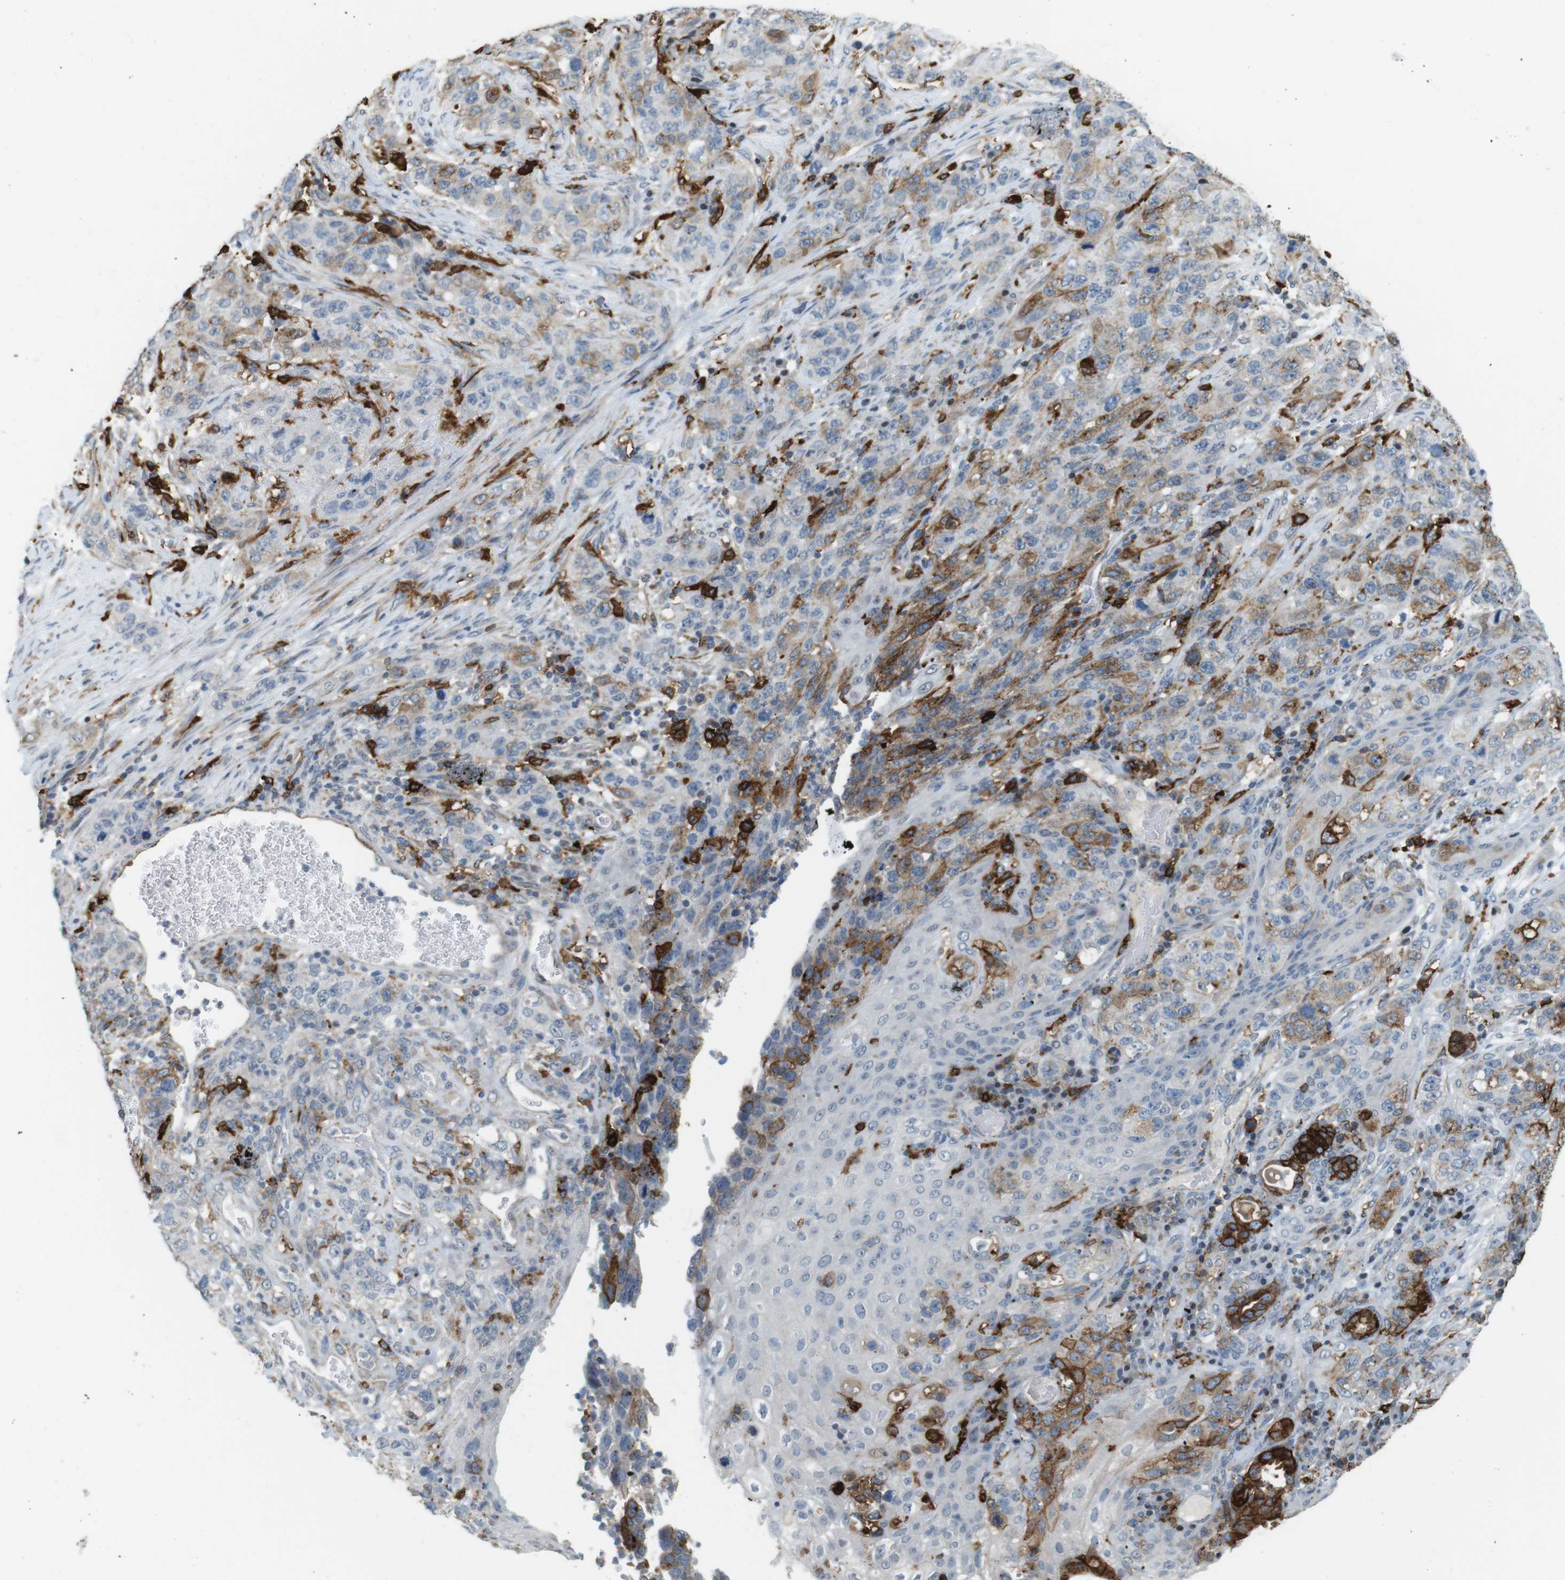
{"staining": {"intensity": "weak", "quantity": ">75%", "location": "cytoplasmic/membranous"}, "tissue": "stomach cancer", "cell_type": "Tumor cells", "image_type": "cancer", "snomed": [{"axis": "morphology", "description": "Adenocarcinoma, NOS"}, {"axis": "topography", "description": "Stomach"}], "caption": "A high-resolution image shows immunohistochemistry staining of adenocarcinoma (stomach), which shows weak cytoplasmic/membranous staining in about >75% of tumor cells.", "gene": "HLA-DRA", "patient": {"sex": "male", "age": 48}}